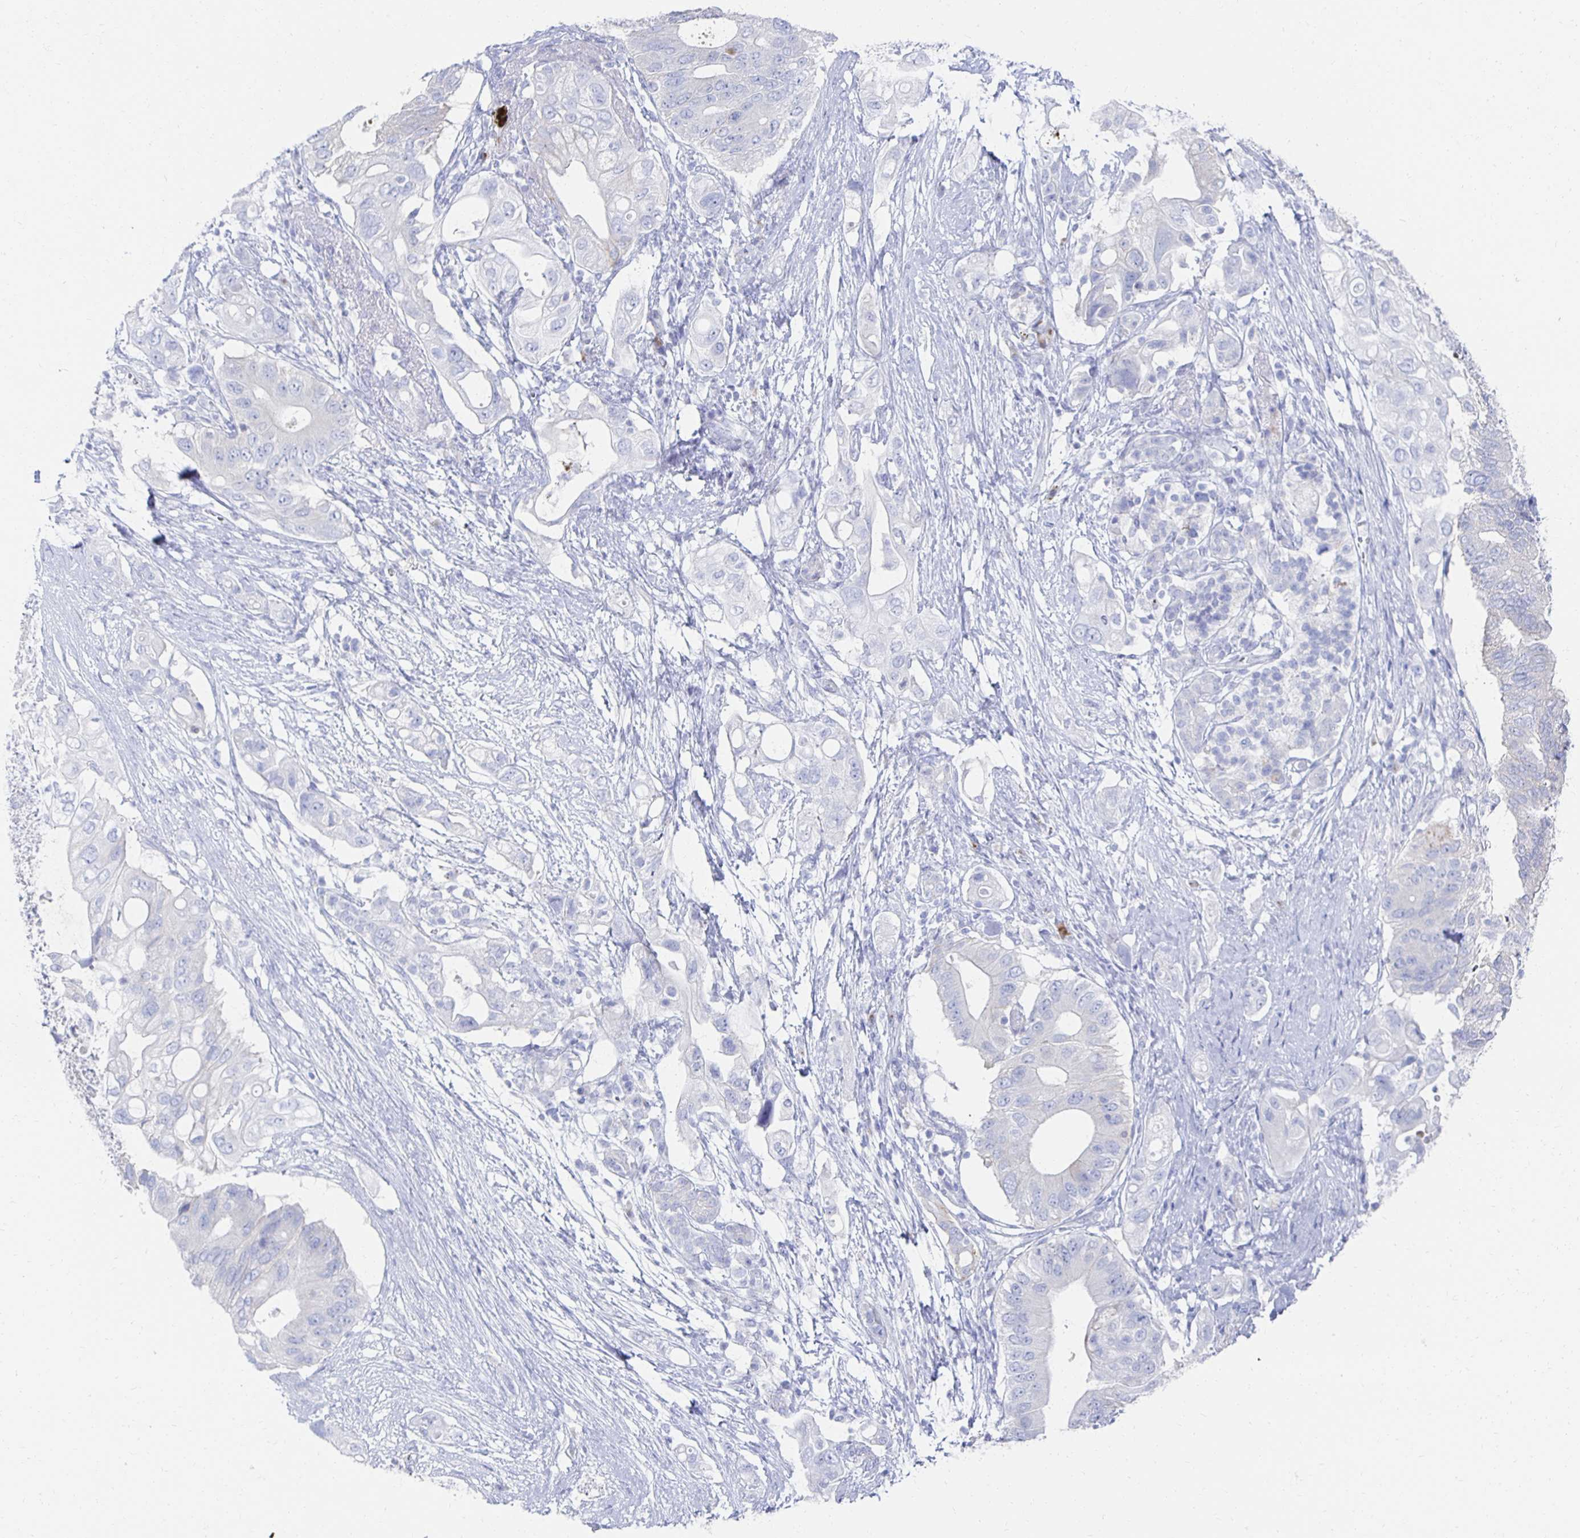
{"staining": {"intensity": "negative", "quantity": "none", "location": "none"}, "tissue": "pancreatic cancer", "cell_type": "Tumor cells", "image_type": "cancer", "snomed": [{"axis": "morphology", "description": "Adenocarcinoma, NOS"}, {"axis": "topography", "description": "Pancreas"}], "caption": "The IHC photomicrograph has no significant expression in tumor cells of pancreatic cancer (adenocarcinoma) tissue.", "gene": "PRDM7", "patient": {"sex": "female", "age": 72}}